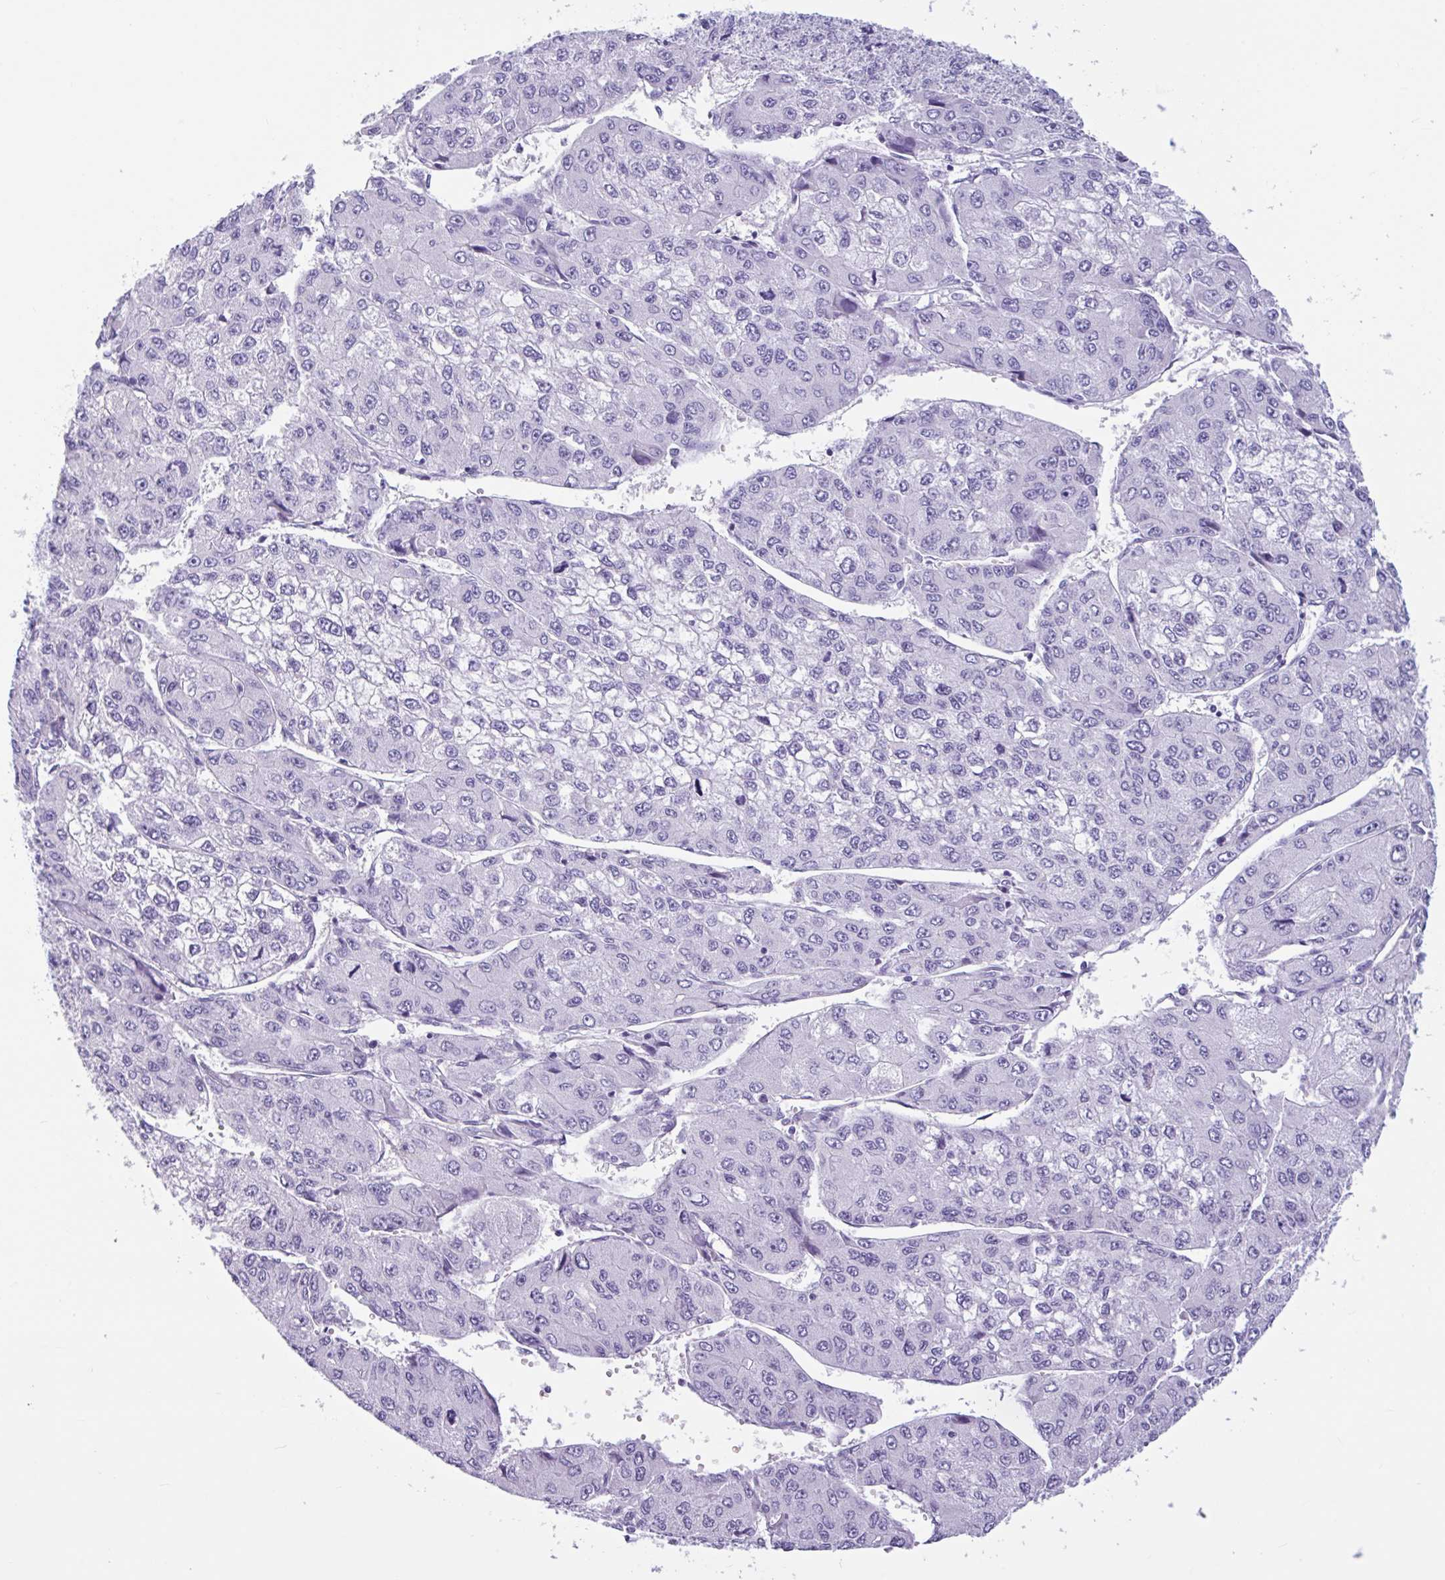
{"staining": {"intensity": "negative", "quantity": "none", "location": "none"}, "tissue": "liver cancer", "cell_type": "Tumor cells", "image_type": "cancer", "snomed": [{"axis": "morphology", "description": "Carcinoma, Hepatocellular, NOS"}, {"axis": "topography", "description": "Liver"}], "caption": "An immunohistochemistry (IHC) photomicrograph of liver cancer is shown. There is no staining in tumor cells of liver cancer. (DAB immunohistochemistry (IHC) with hematoxylin counter stain).", "gene": "CTSE", "patient": {"sex": "female", "age": 66}}